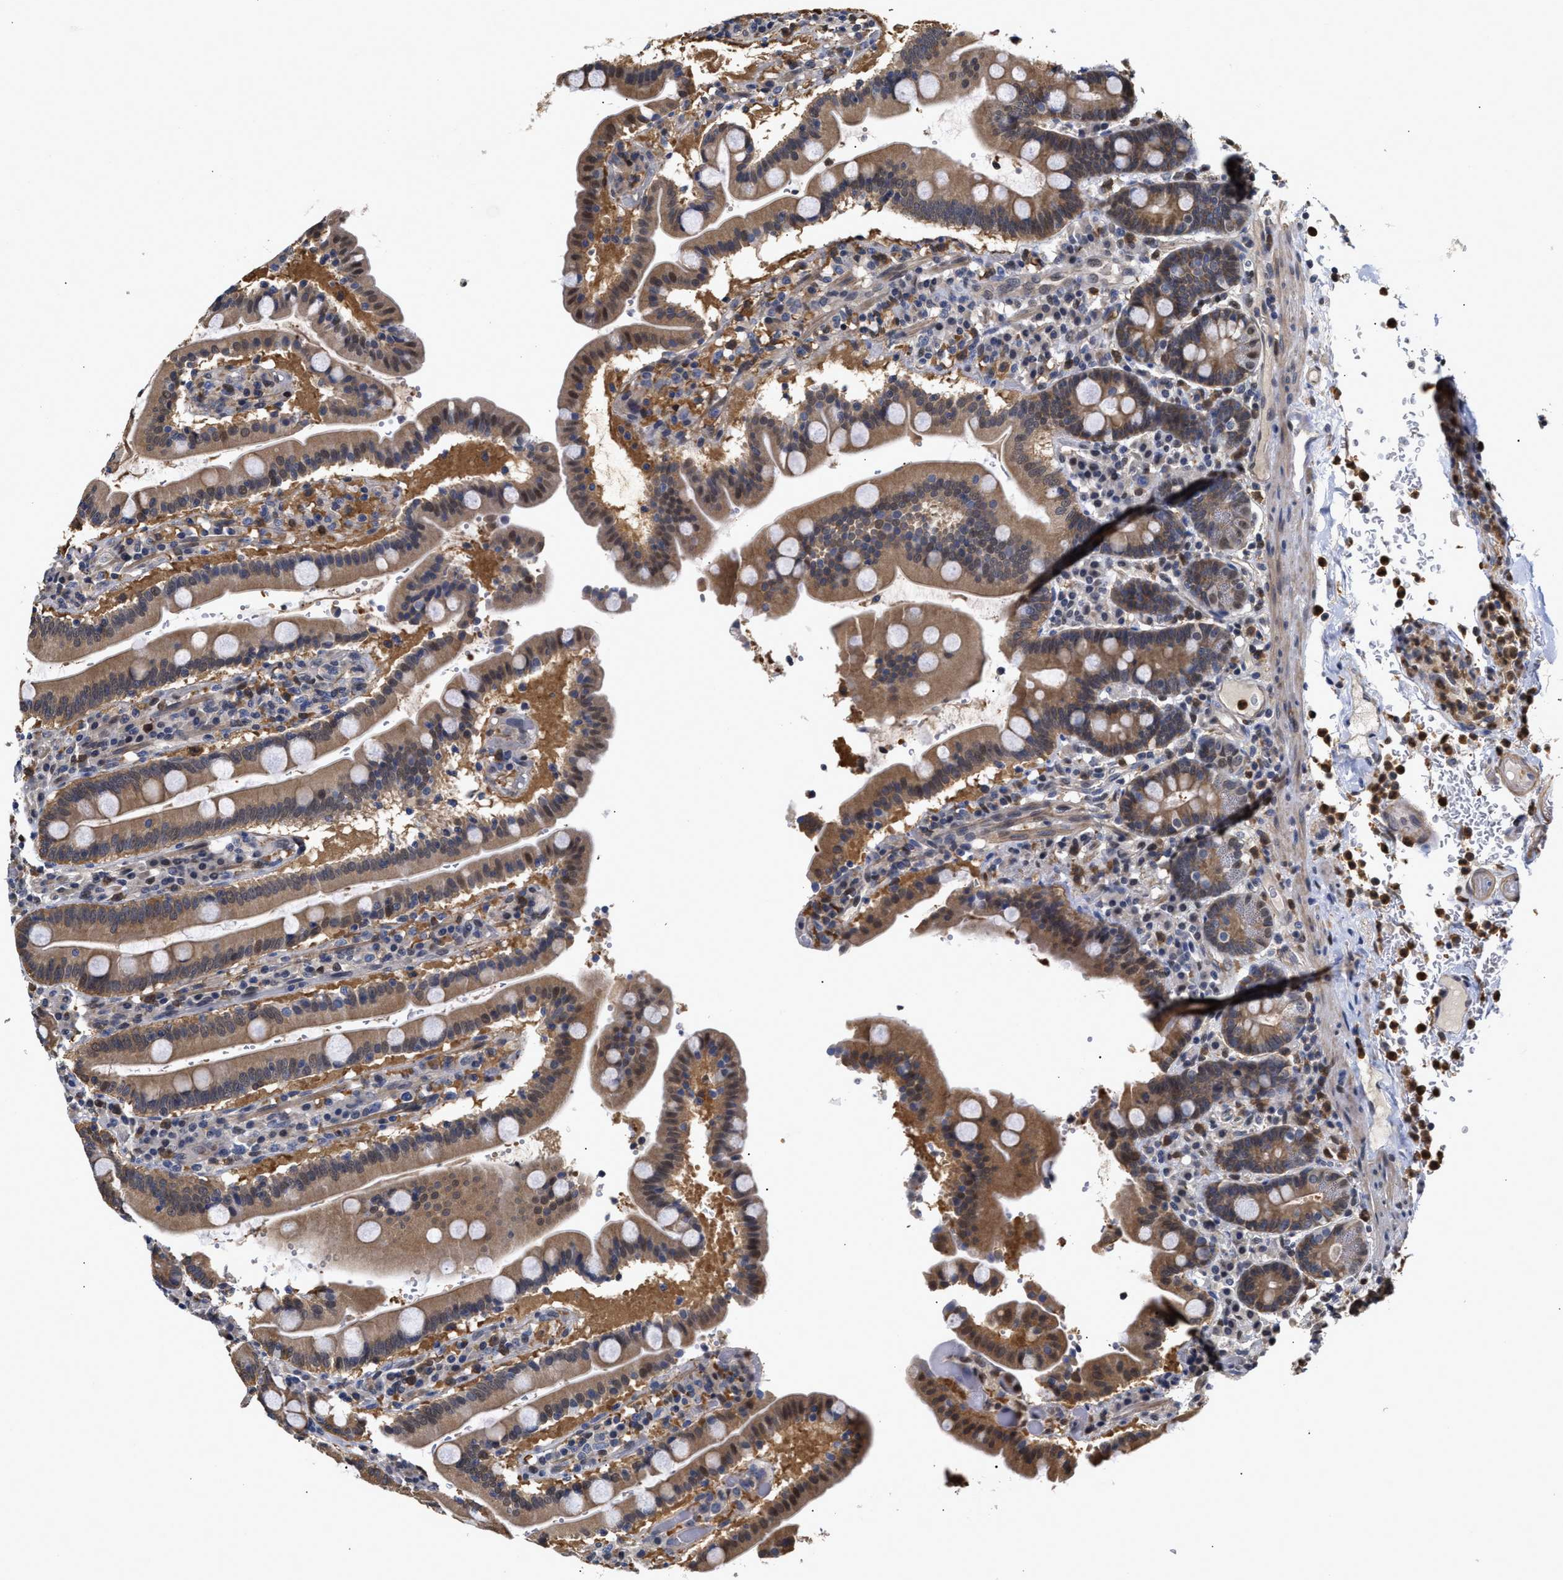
{"staining": {"intensity": "moderate", "quantity": ">75%", "location": "cytoplasmic/membranous"}, "tissue": "duodenum", "cell_type": "Glandular cells", "image_type": "normal", "snomed": [{"axis": "morphology", "description": "Normal tissue, NOS"}, {"axis": "topography", "description": "Small intestine, NOS"}], "caption": "Moderate cytoplasmic/membranous positivity is present in about >75% of glandular cells in benign duodenum. The staining is performed using DAB (3,3'-diaminobenzidine) brown chromogen to label protein expression. The nuclei are counter-stained blue using hematoxylin.", "gene": "KLHDC1", "patient": {"sex": "female", "age": 71}}